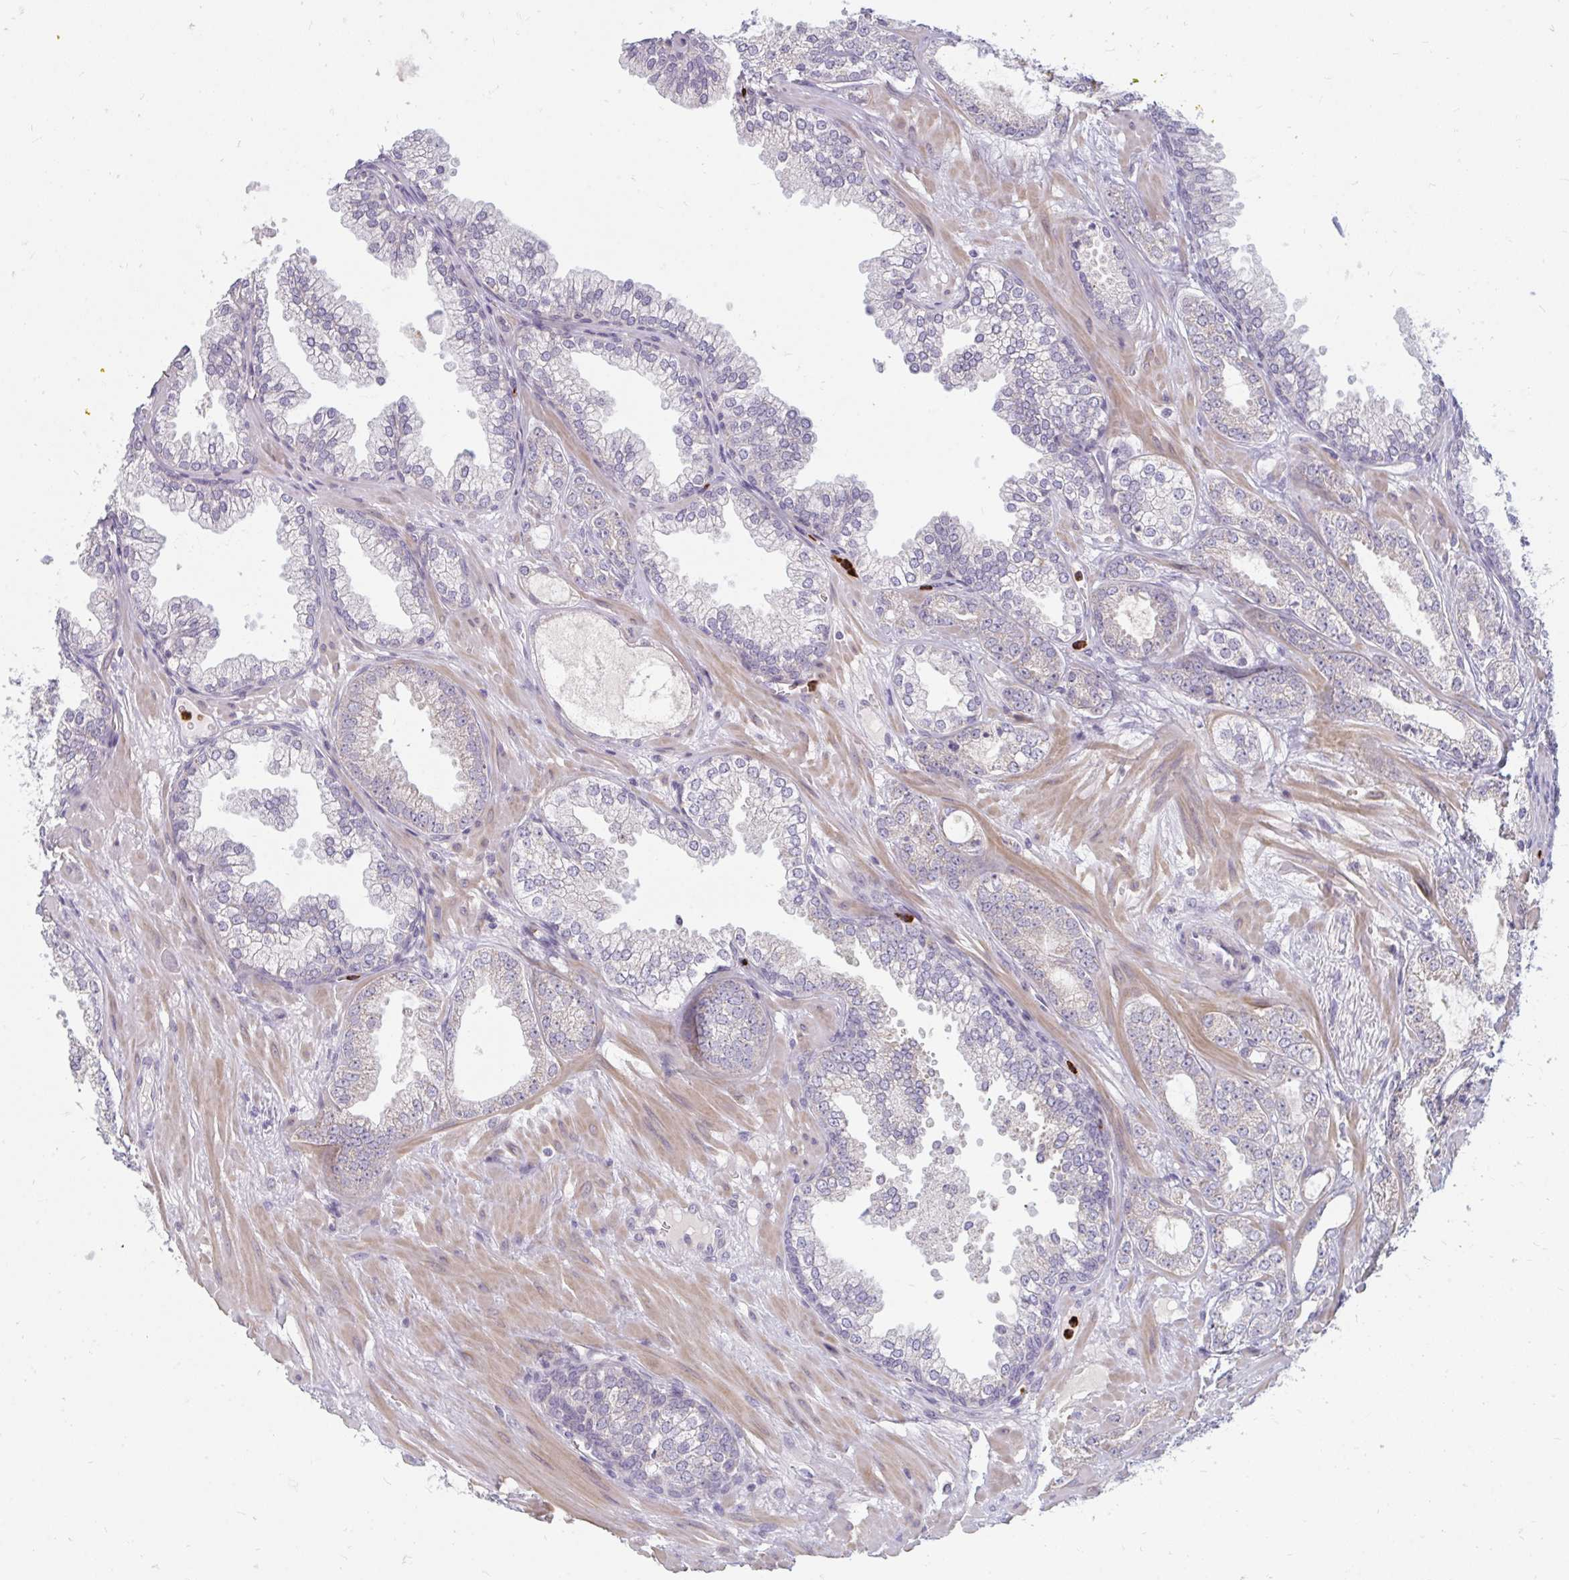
{"staining": {"intensity": "negative", "quantity": "none", "location": "none"}, "tissue": "prostate cancer", "cell_type": "Tumor cells", "image_type": "cancer", "snomed": [{"axis": "morphology", "description": "Adenocarcinoma, Medium grade"}, {"axis": "topography", "description": "Prostate"}], "caption": "DAB (3,3'-diaminobenzidine) immunohistochemical staining of prostate cancer displays no significant staining in tumor cells. (DAB (3,3'-diaminobenzidine) immunohistochemistry visualized using brightfield microscopy, high magnification).", "gene": "RAB33A", "patient": {"sex": "male", "age": 57}}